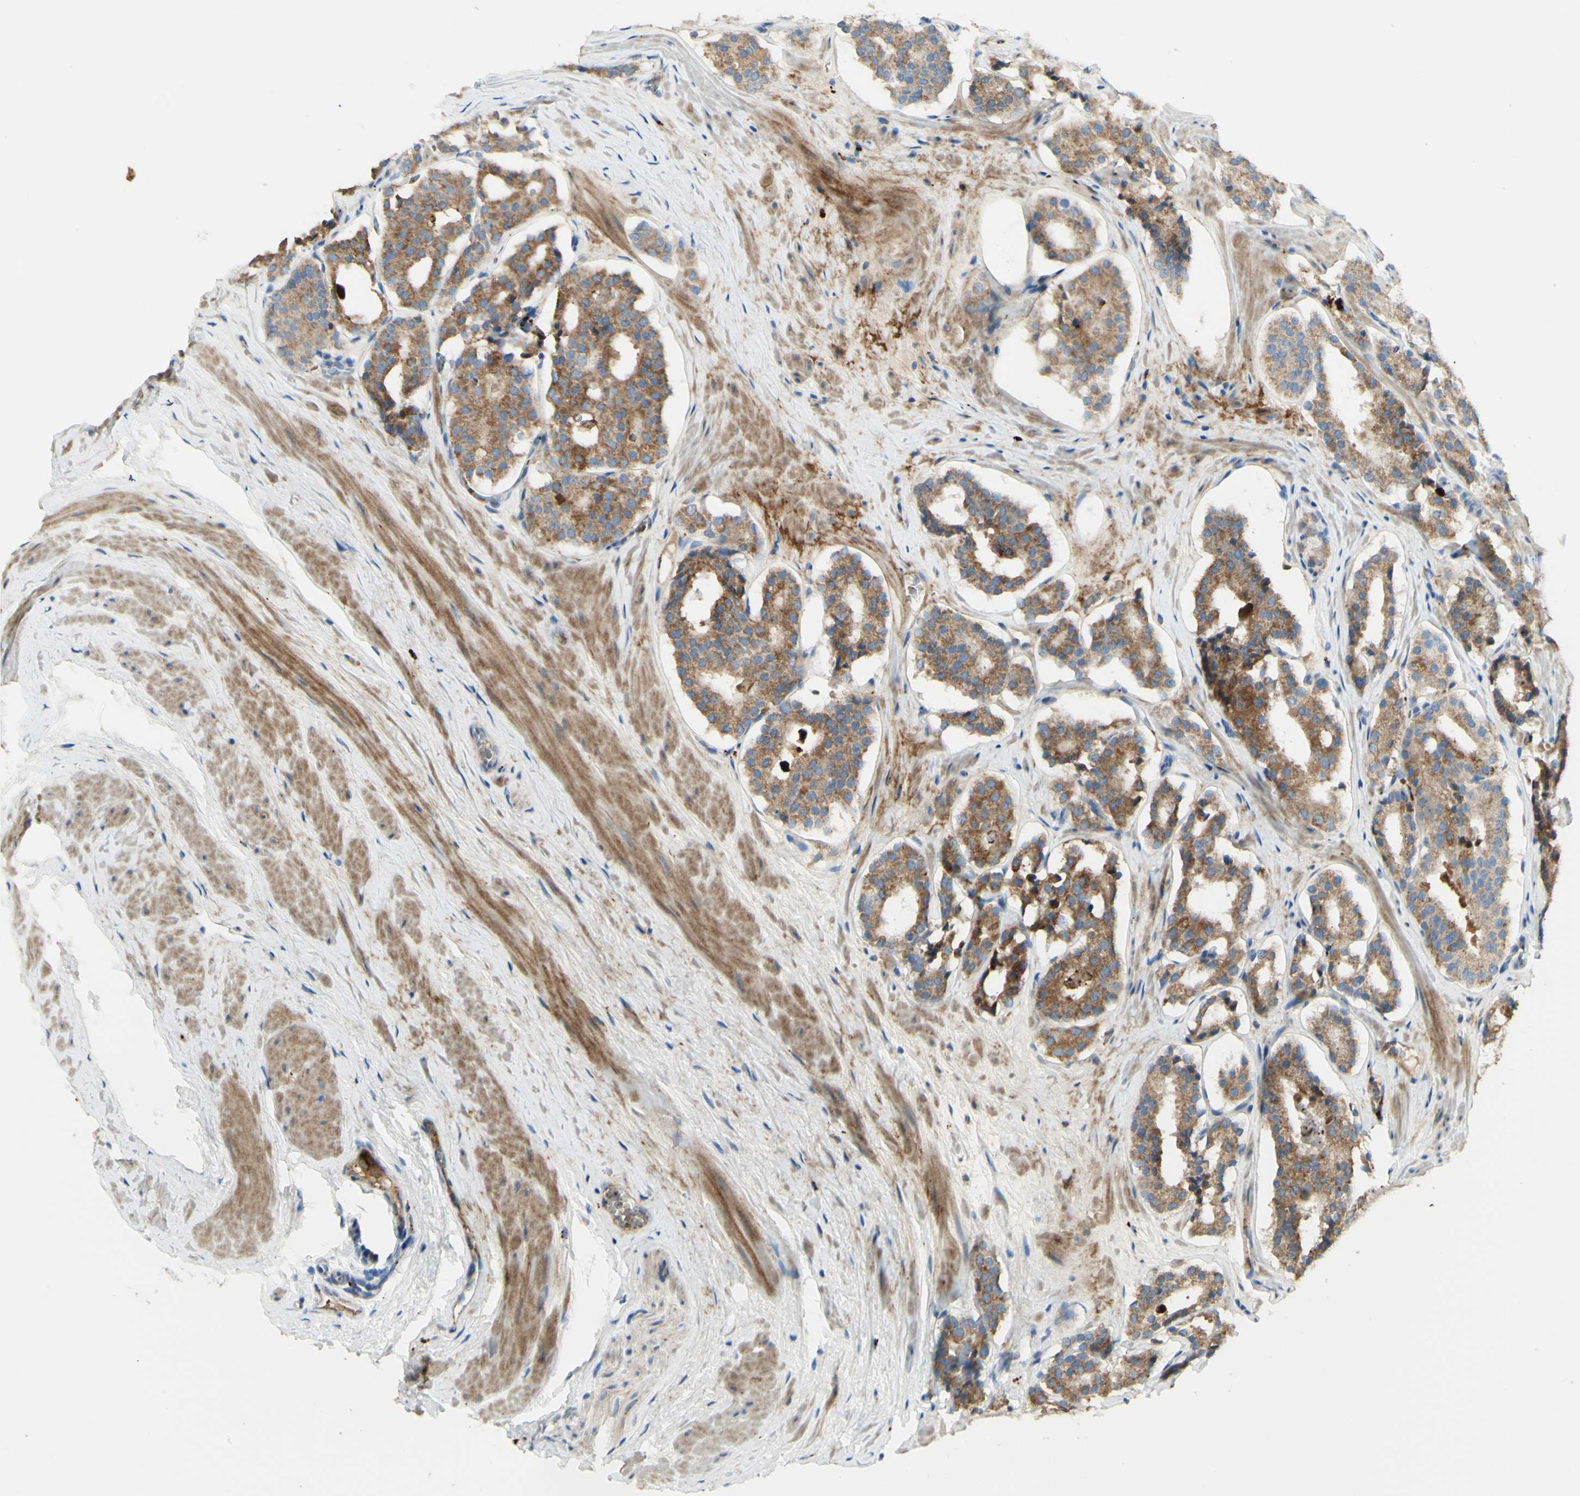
{"staining": {"intensity": "moderate", "quantity": ">75%", "location": "cytoplasmic/membranous"}, "tissue": "prostate cancer", "cell_type": "Tumor cells", "image_type": "cancer", "snomed": [{"axis": "morphology", "description": "Adenocarcinoma, High grade"}, {"axis": "topography", "description": "Prostate"}], "caption": "This photomicrograph reveals prostate adenocarcinoma (high-grade) stained with immunohistochemistry to label a protein in brown. The cytoplasmic/membranous of tumor cells show moderate positivity for the protein. Nuclei are counter-stained blue.", "gene": "GAN", "patient": {"sex": "male", "age": 60}}